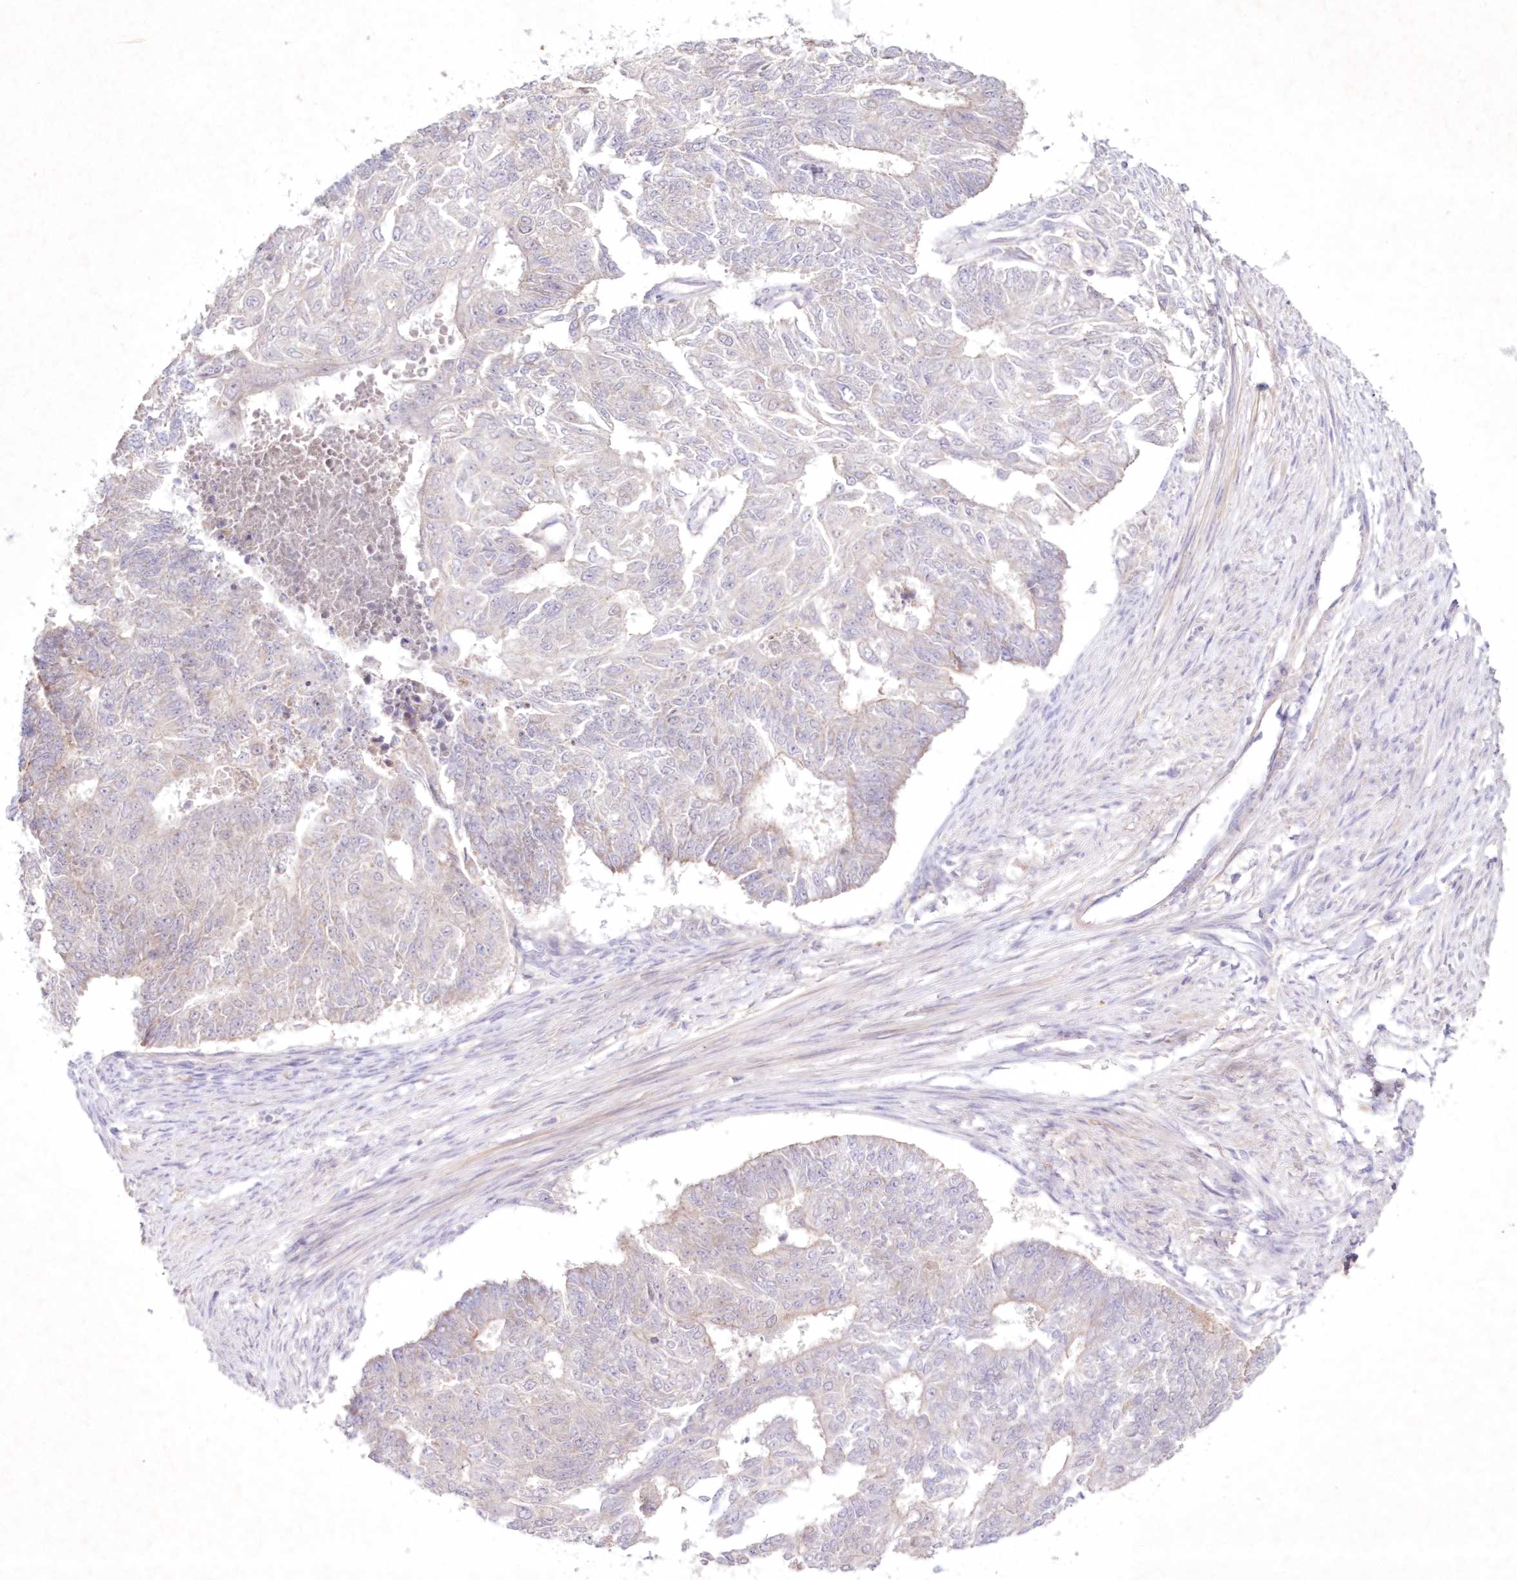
{"staining": {"intensity": "negative", "quantity": "none", "location": "none"}, "tissue": "endometrial cancer", "cell_type": "Tumor cells", "image_type": "cancer", "snomed": [{"axis": "morphology", "description": "Adenocarcinoma, NOS"}, {"axis": "topography", "description": "Endometrium"}], "caption": "This is an IHC image of human endometrial adenocarcinoma. There is no staining in tumor cells.", "gene": "NEU4", "patient": {"sex": "female", "age": 32}}